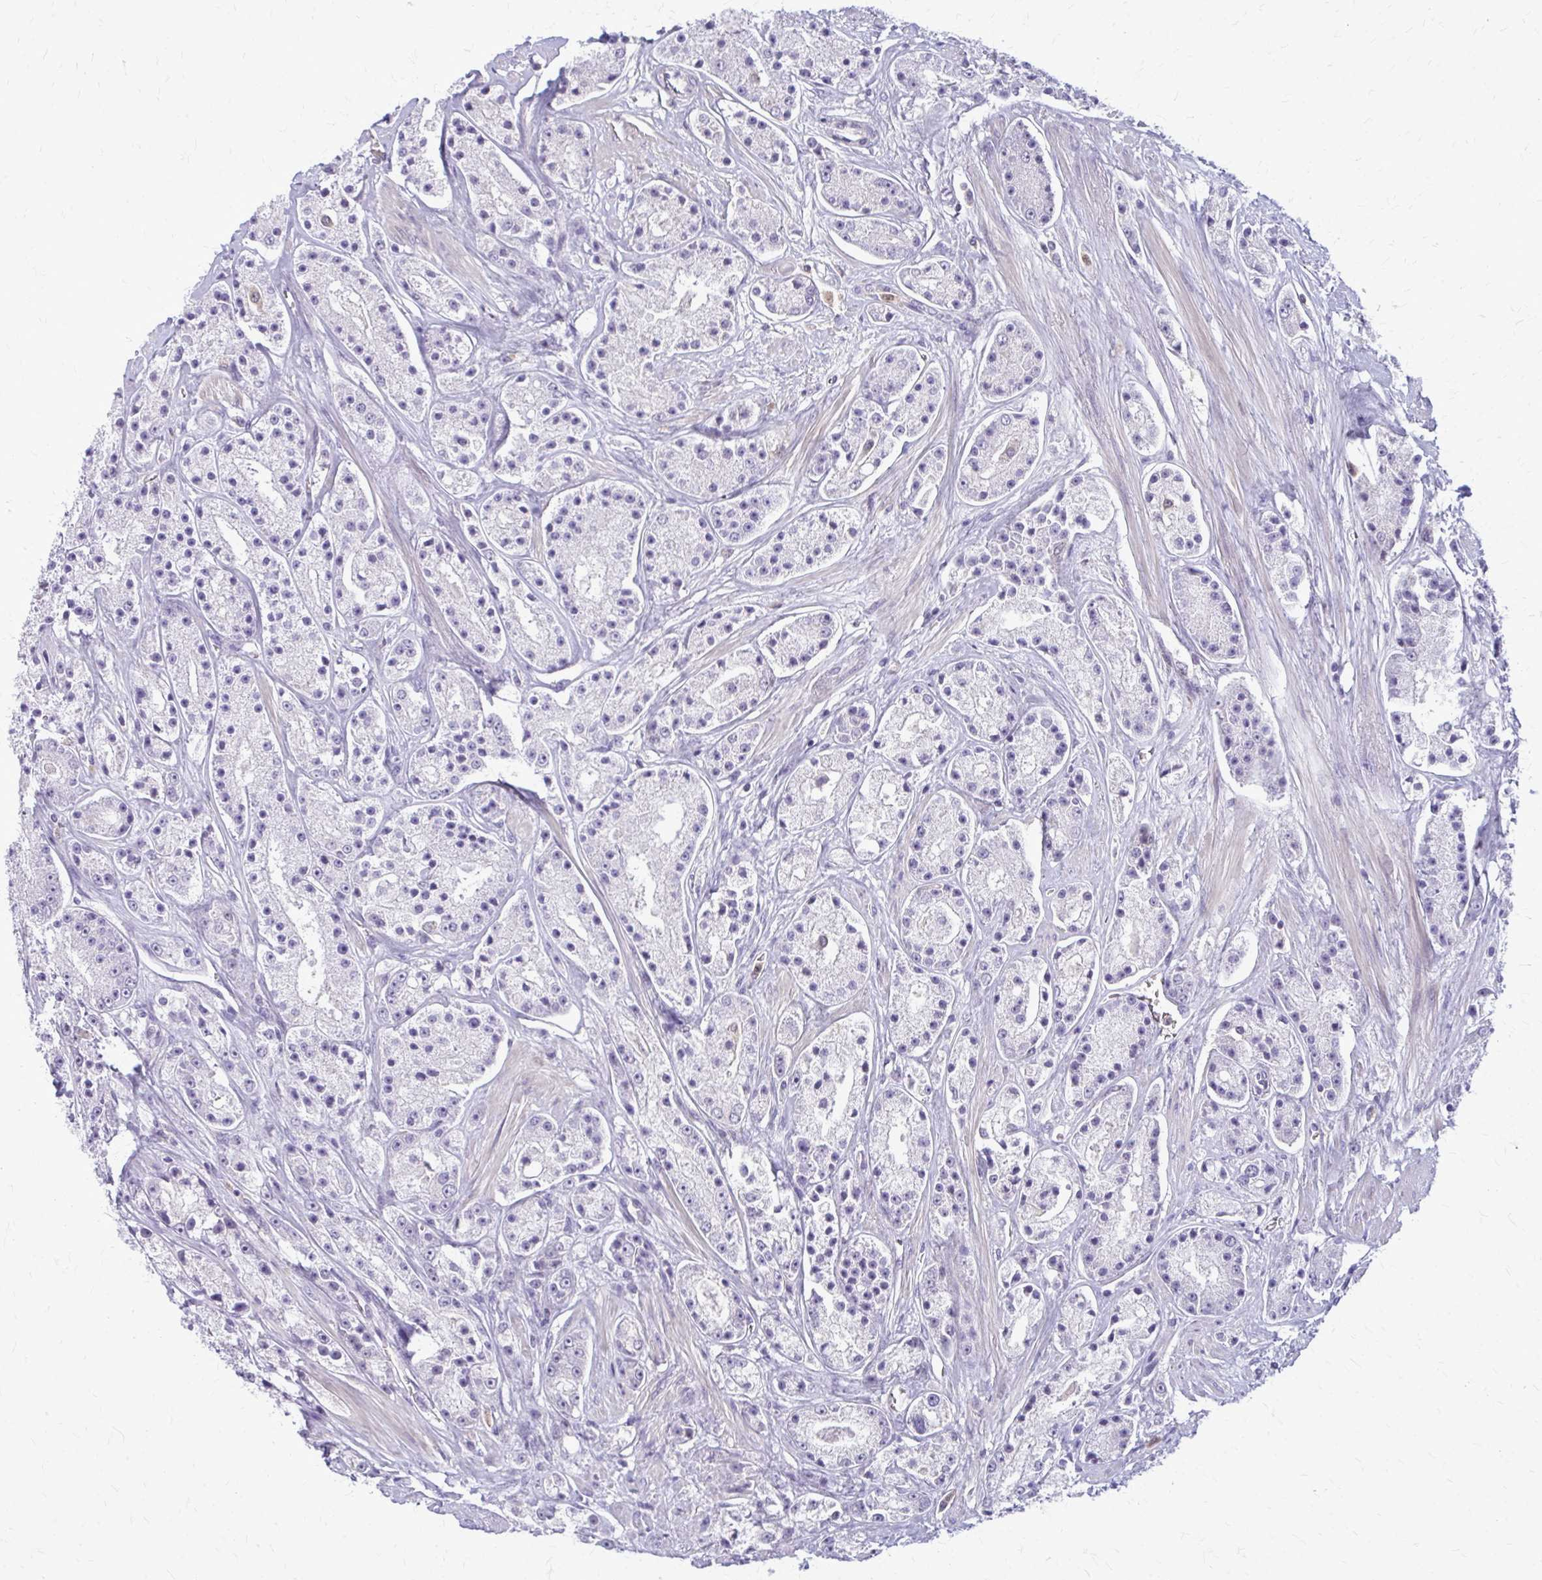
{"staining": {"intensity": "negative", "quantity": "none", "location": "none"}, "tissue": "prostate cancer", "cell_type": "Tumor cells", "image_type": "cancer", "snomed": [{"axis": "morphology", "description": "Adenocarcinoma, High grade"}, {"axis": "topography", "description": "Prostate"}], "caption": "High-grade adenocarcinoma (prostate) stained for a protein using immunohistochemistry (IHC) shows no staining tumor cells.", "gene": "GLRX", "patient": {"sex": "male", "age": 67}}